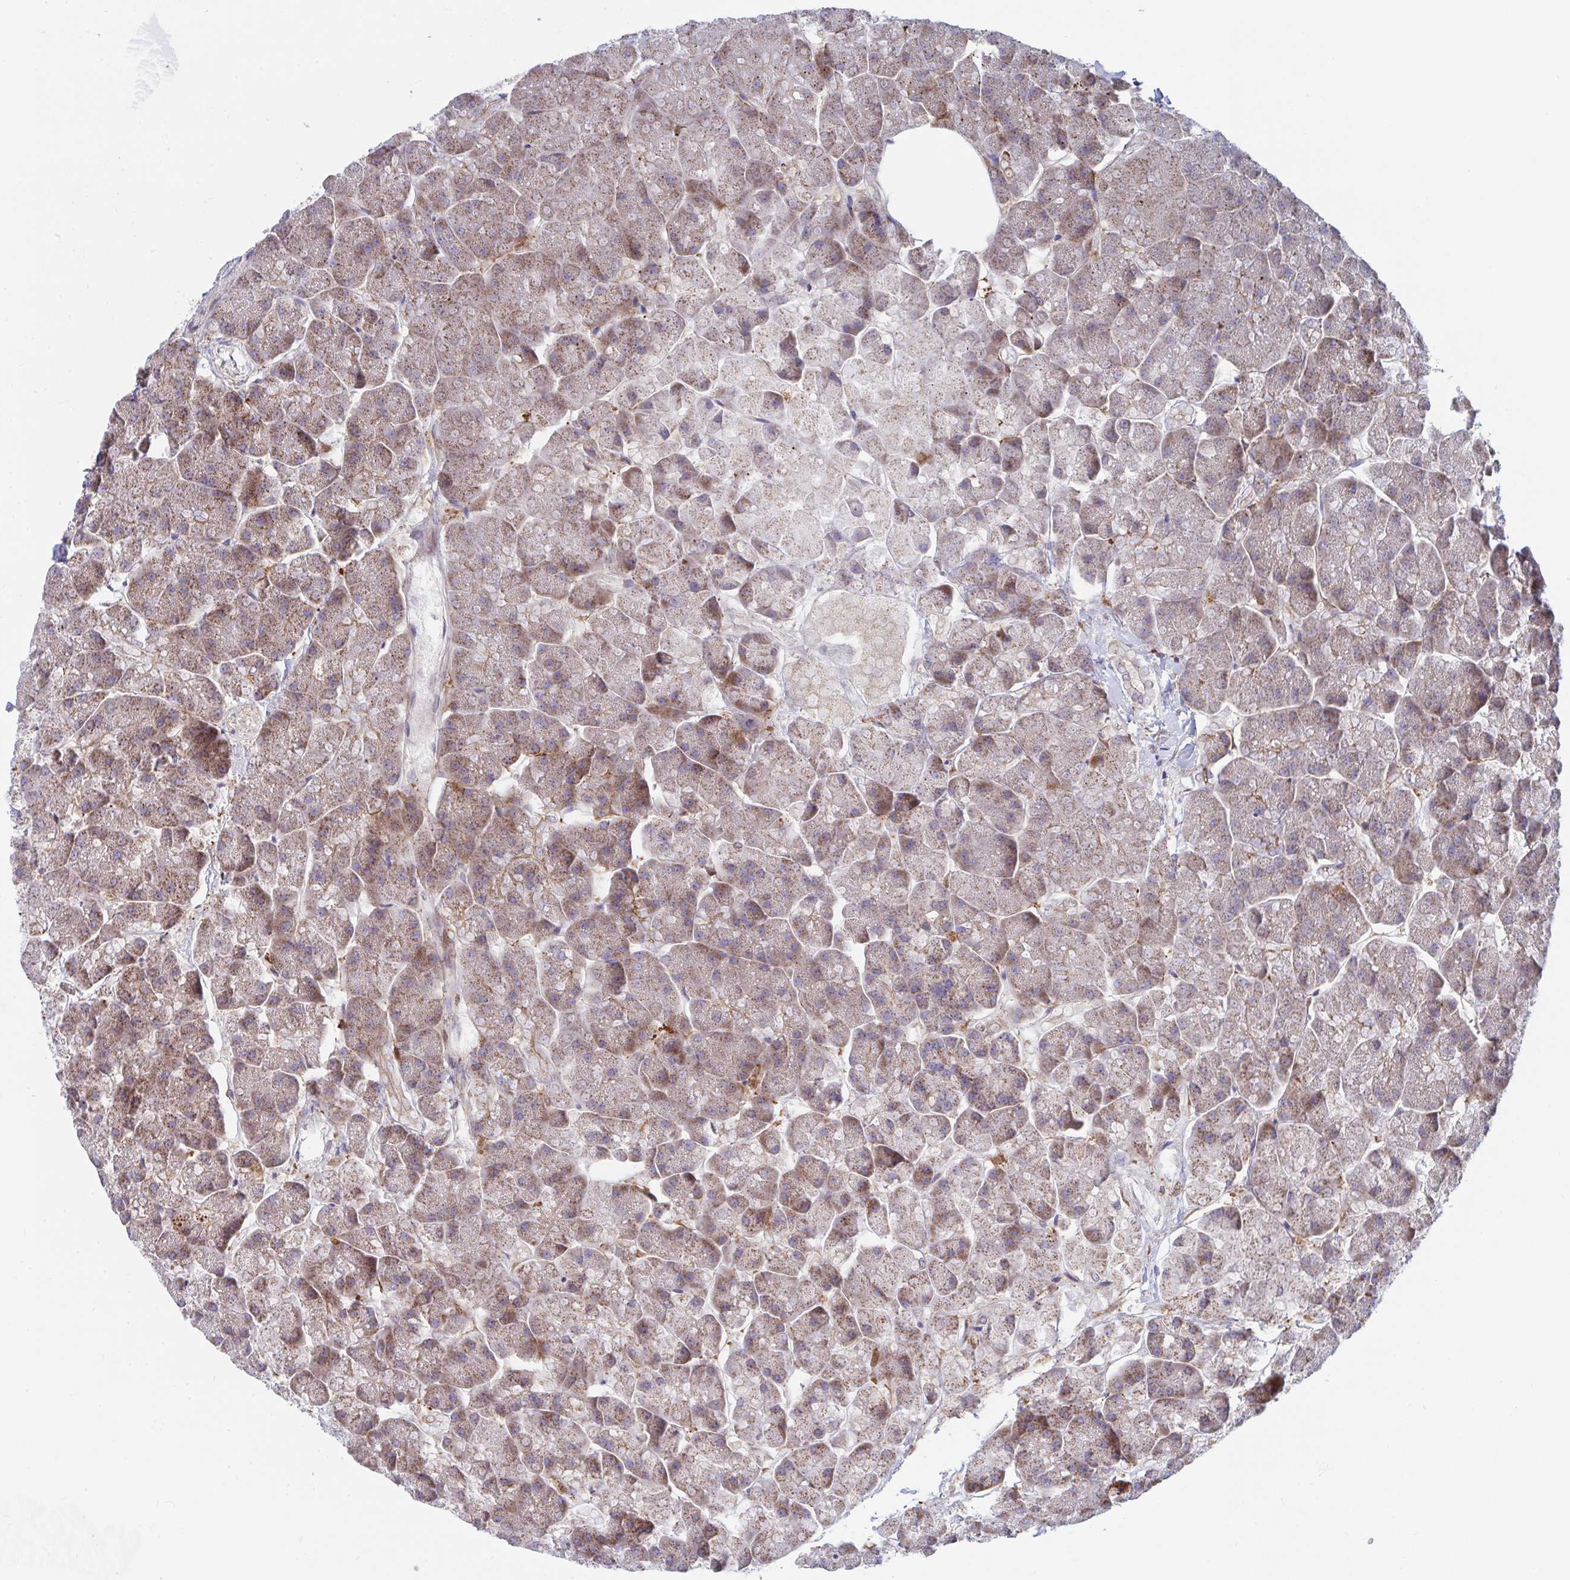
{"staining": {"intensity": "moderate", "quantity": "25%-75%", "location": "cytoplasmic/membranous"}, "tissue": "pancreas", "cell_type": "Exocrine glandular cells", "image_type": "normal", "snomed": [{"axis": "morphology", "description": "Normal tissue, NOS"}, {"axis": "topography", "description": "Pancreas"}, {"axis": "topography", "description": "Peripheral nerve tissue"}], "caption": "Protein expression by immunohistochemistry displays moderate cytoplasmic/membranous positivity in about 25%-75% of exocrine glandular cells in normal pancreas.", "gene": "EIF1AD", "patient": {"sex": "male", "age": 54}}